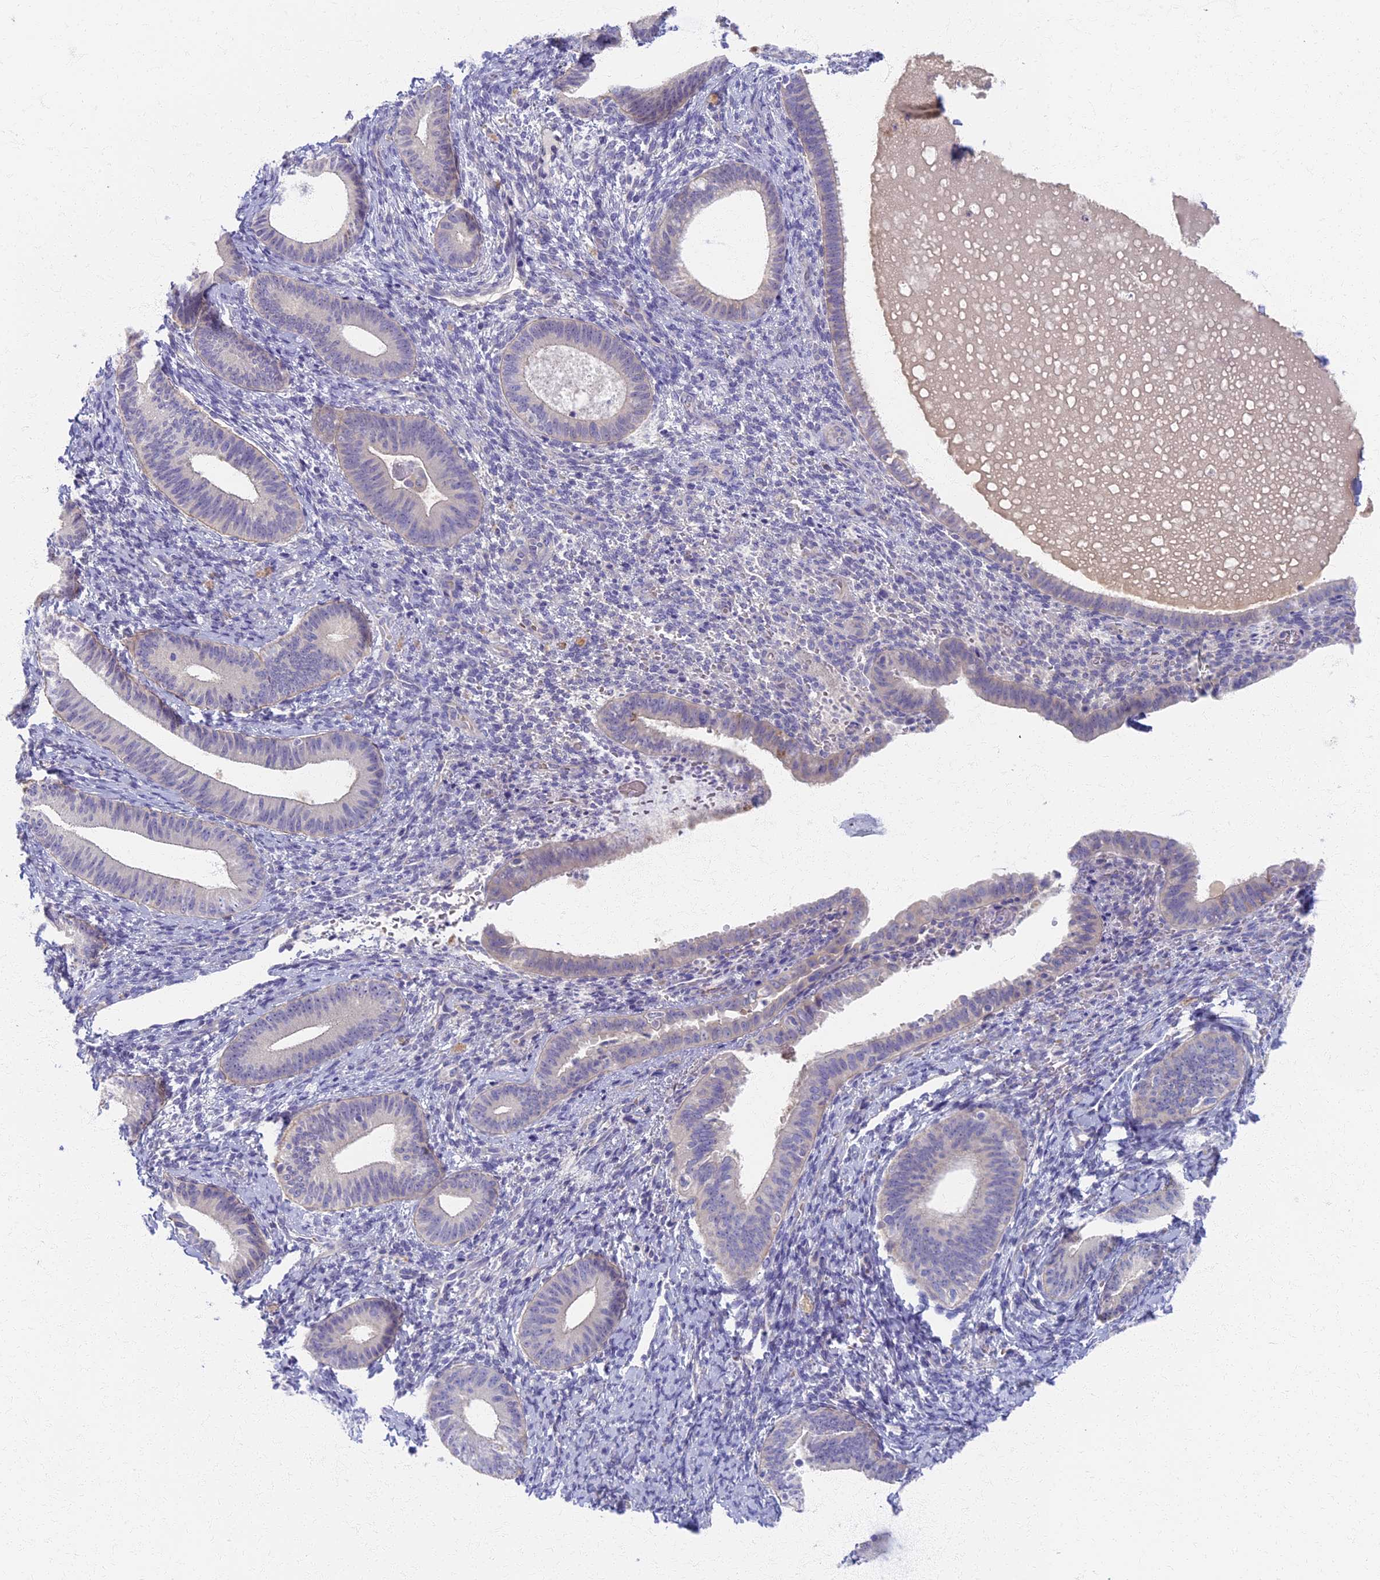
{"staining": {"intensity": "negative", "quantity": "none", "location": "none"}, "tissue": "endometrium", "cell_type": "Cells in endometrial stroma", "image_type": "normal", "snomed": [{"axis": "morphology", "description": "Normal tissue, NOS"}, {"axis": "topography", "description": "Endometrium"}], "caption": "Cells in endometrial stroma show no significant protein staining in unremarkable endometrium. (Brightfield microscopy of DAB (3,3'-diaminobenzidine) IHC at high magnification).", "gene": "AP4E1", "patient": {"sex": "female", "age": 65}}